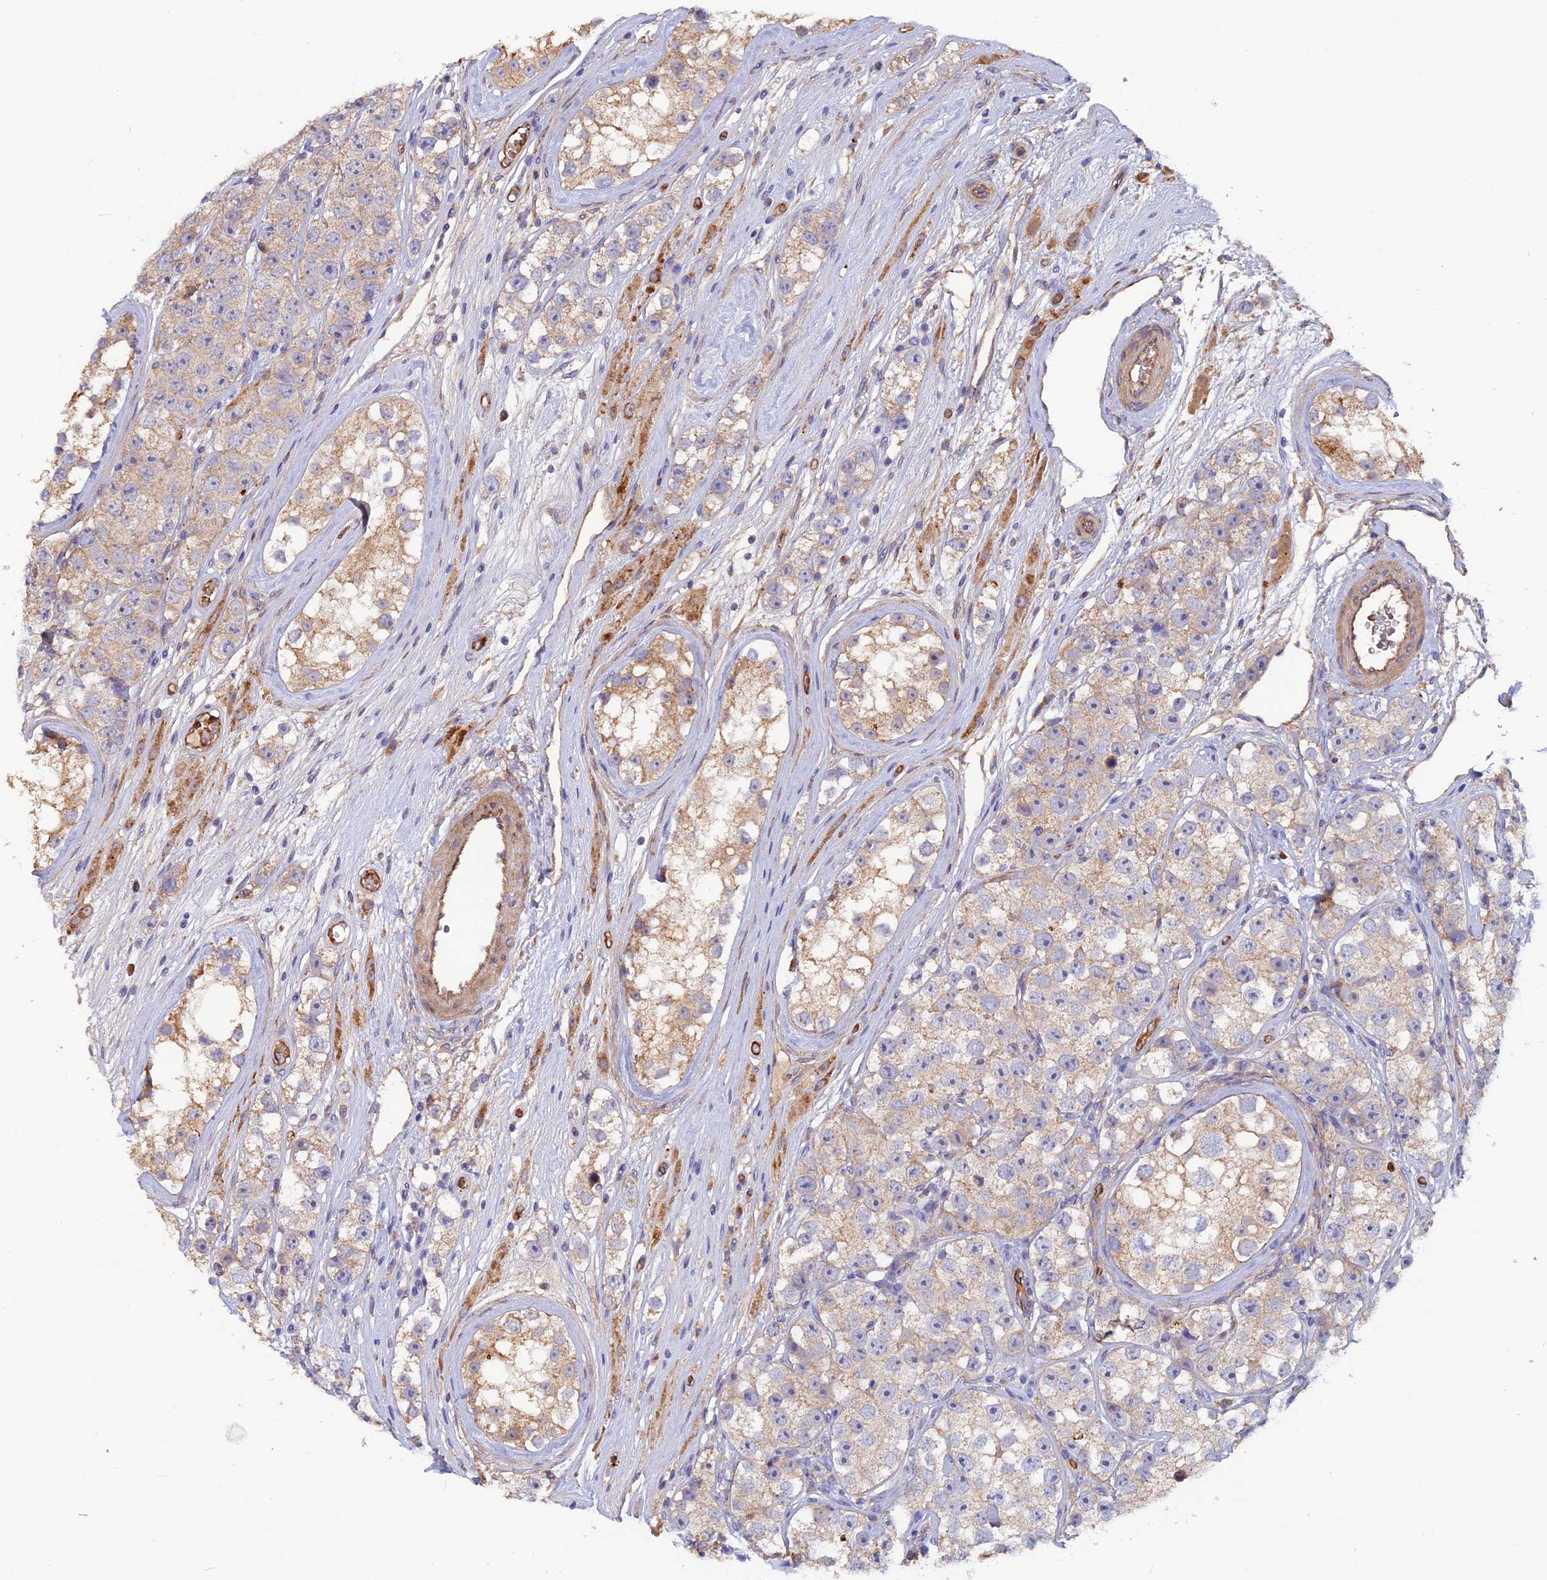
{"staining": {"intensity": "weak", "quantity": "25%-75%", "location": "cytoplasmic/membranous"}, "tissue": "testis cancer", "cell_type": "Tumor cells", "image_type": "cancer", "snomed": [{"axis": "morphology", "description": "Seminoma, NOS"}, {"axis": "topography", "description": "Testis"}], "caption": "Approximately 25%-75% of tumor cells in human seminoma (testis) reveal weak cytoplasmic/membranous protein staining as visualized by brown immunohistochemical staining.", "gene": "DUS3L", "patient": {"sex": "male", "age": 28}}